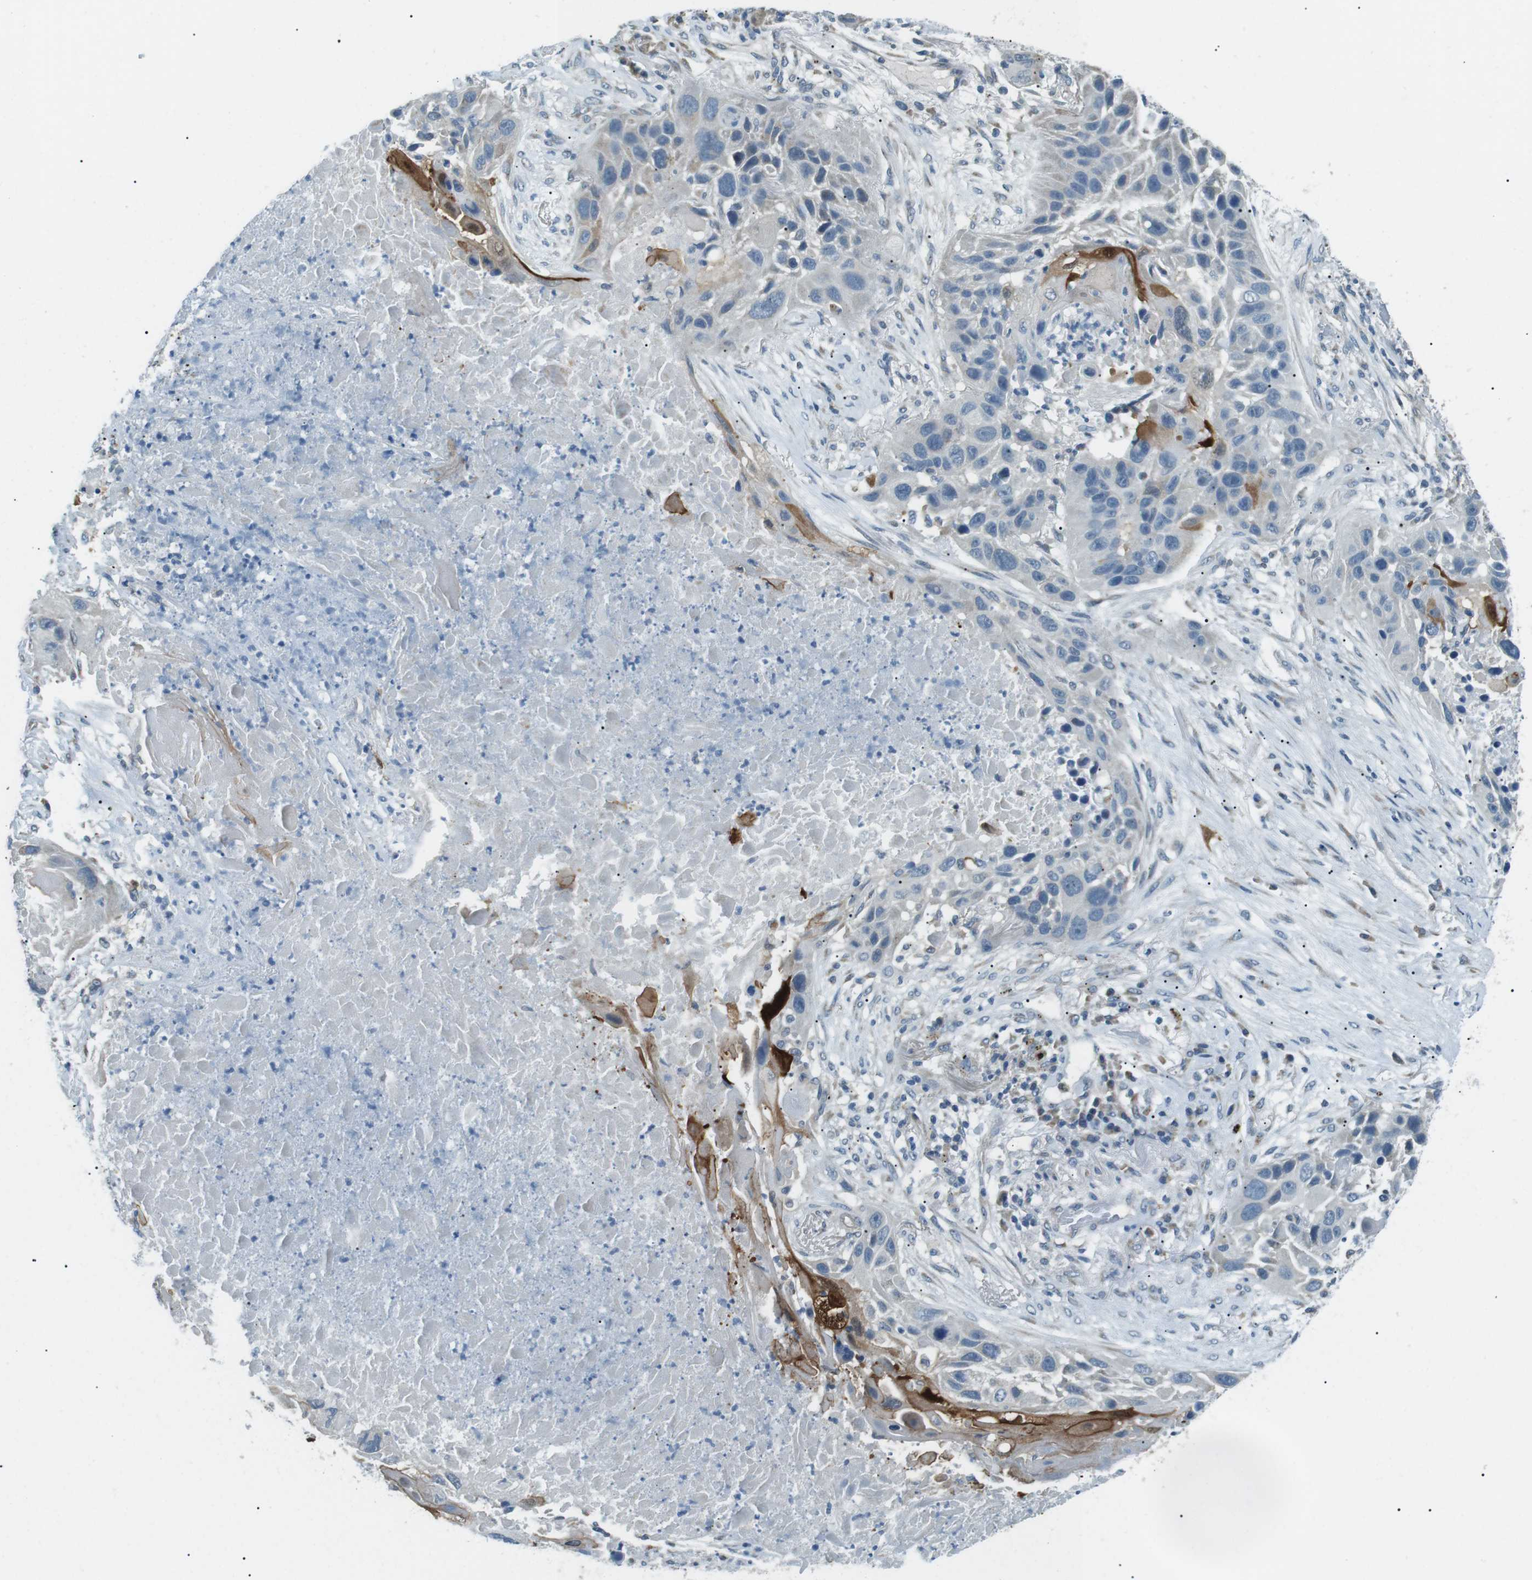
{"staining": {"intensity": "negative", "quantity": "none", "location": "none"}, "tissue": "lung cancer", "cell_type": "Tumor cells", "image_type": "cancer", "snomed": [{"axis": "morphology", "description": "Squamous cell carcinoma, NOS"}, {"axis": "topography", "description": "Lung"}], "caption": "High power microscopy micrograph of an immunohistochemistry photomicrograph of lung cancer, revealing no significant staining in tumor cells.", "gene": "SERPINB2", "patient": {"sex": "male", "age": 57}}